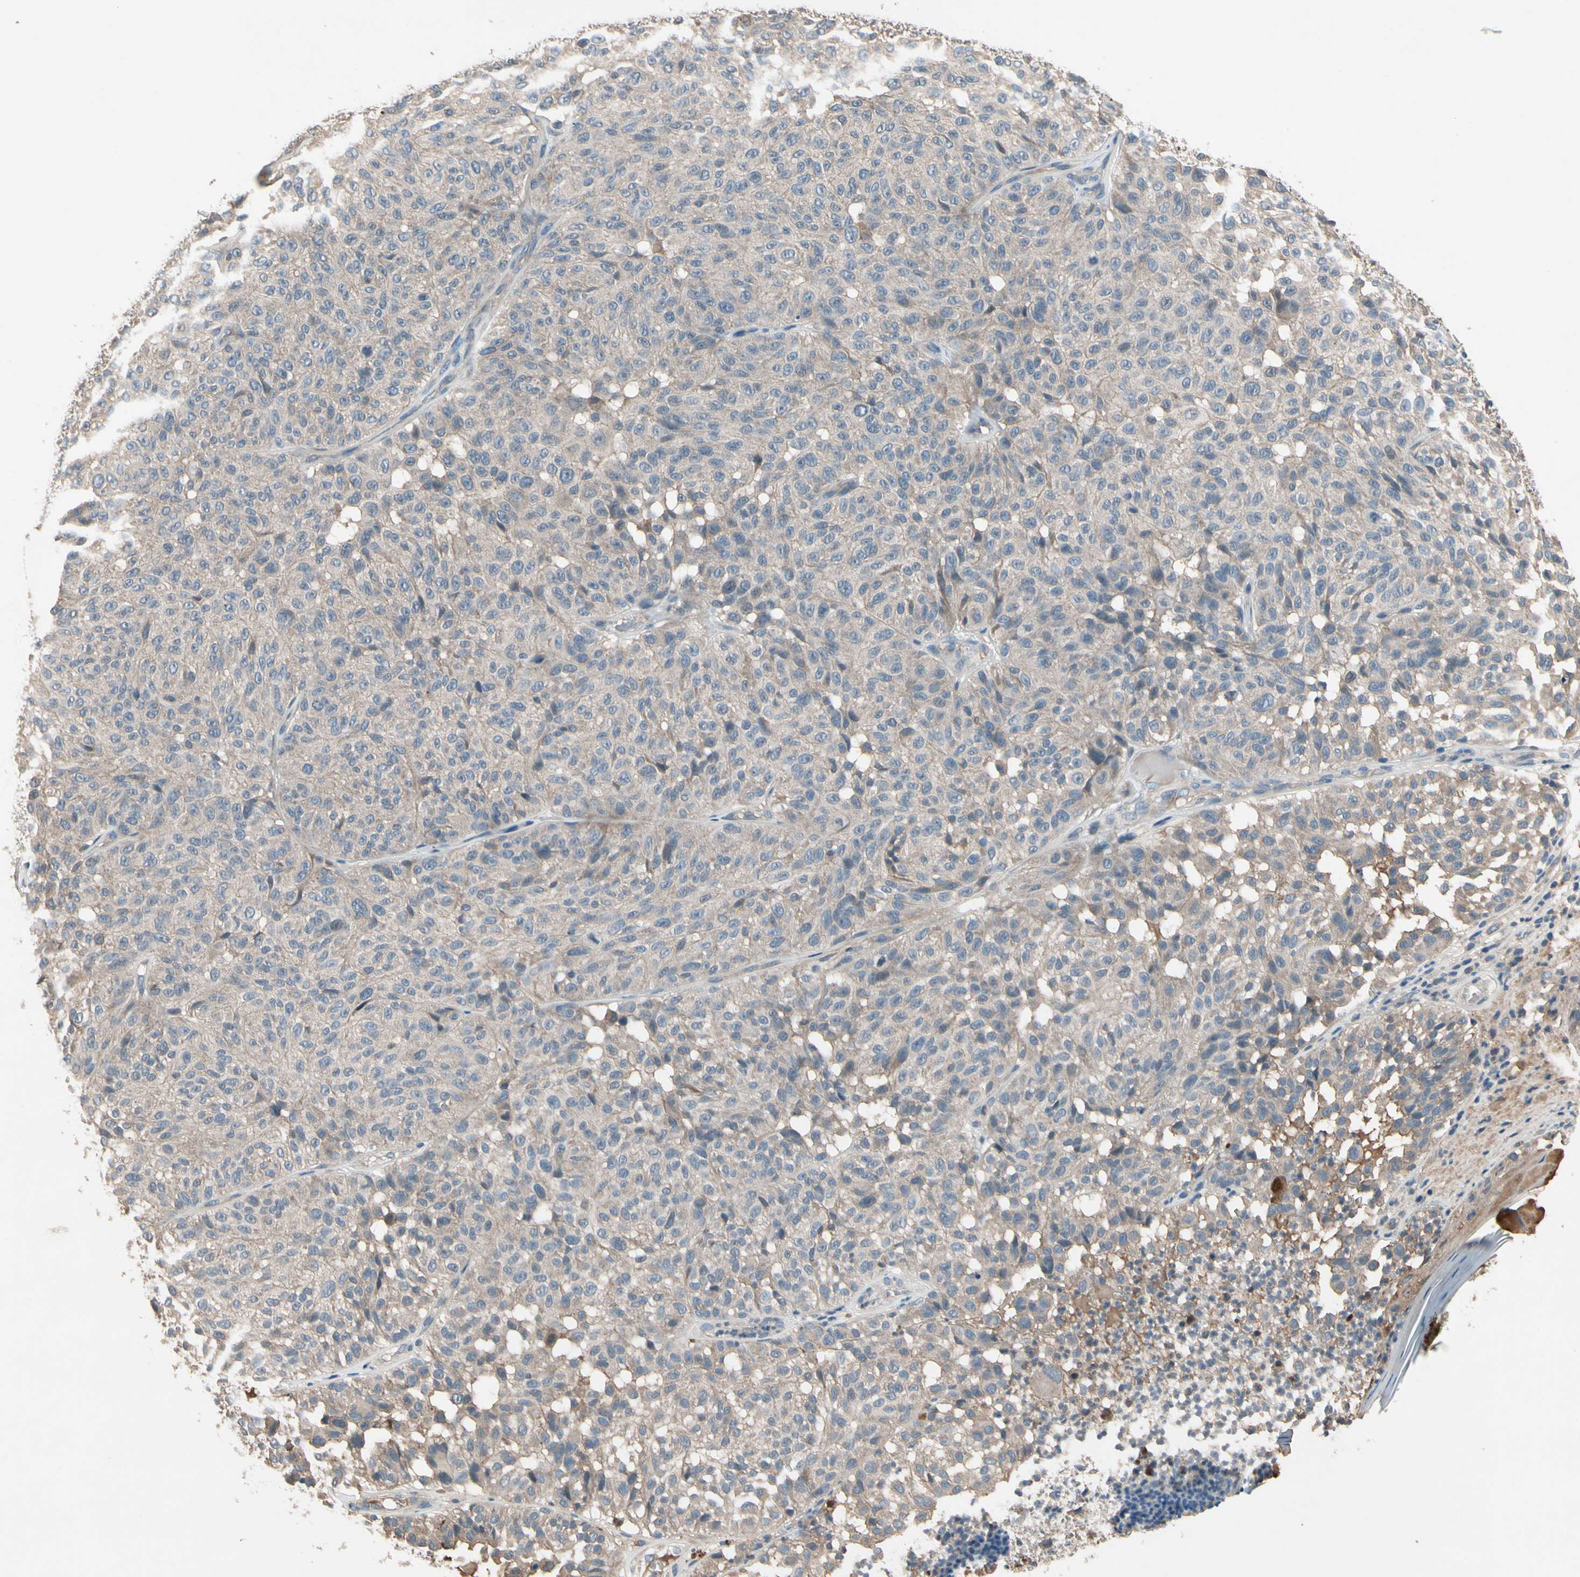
{"staining": {"intensity": "weak", "quantity": ">75%", "location": "cytoplasmic/membranous"}, "tissue": "melanoma", "cell_type": "Tumor cells", "image_type": "cancer", "snomed": [{"axis": "morphology", "description": "Malignant melanoma, NOS"}, {"axis": "topography", "description": "Skin"}], "caption": "Protein analysis of malignant melanoma tissue shows weak cytoplasmic/membranous expression in approximately >75% of tumor cells.", "gene": "IL1RL1", "patient": {"sex": "female", "age": 46}}